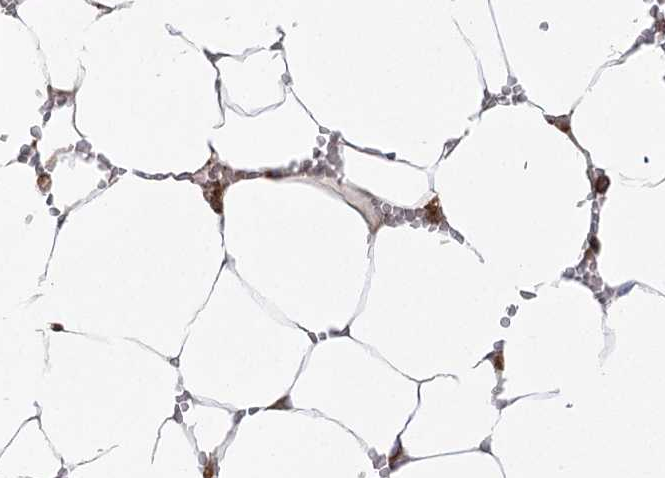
{"staining": {"intensity": "strong", "quantity": ">75%", "location": "cytoplasmic/membranous"}, "tissue": "bone marrow", "cell_type": "Hematopoietic cells", "image_type": "normal", "snomed": [{"axis": "morphology", "description": "Normal tissue, NOS"}, {"axis": "topography", "description": "Bone marrow"}], "caption": "Benign bone marrow was stained to show a protein in brown. There is high levels of strong cytoplasmic/membranous expression in approximately >75% of hematopoietic cells. Immunohistochemistry stains the protein in brown and the nuclei are stained blue.", "gene": "EIF3A", "patient": {"sex": "male", "age": 70}}